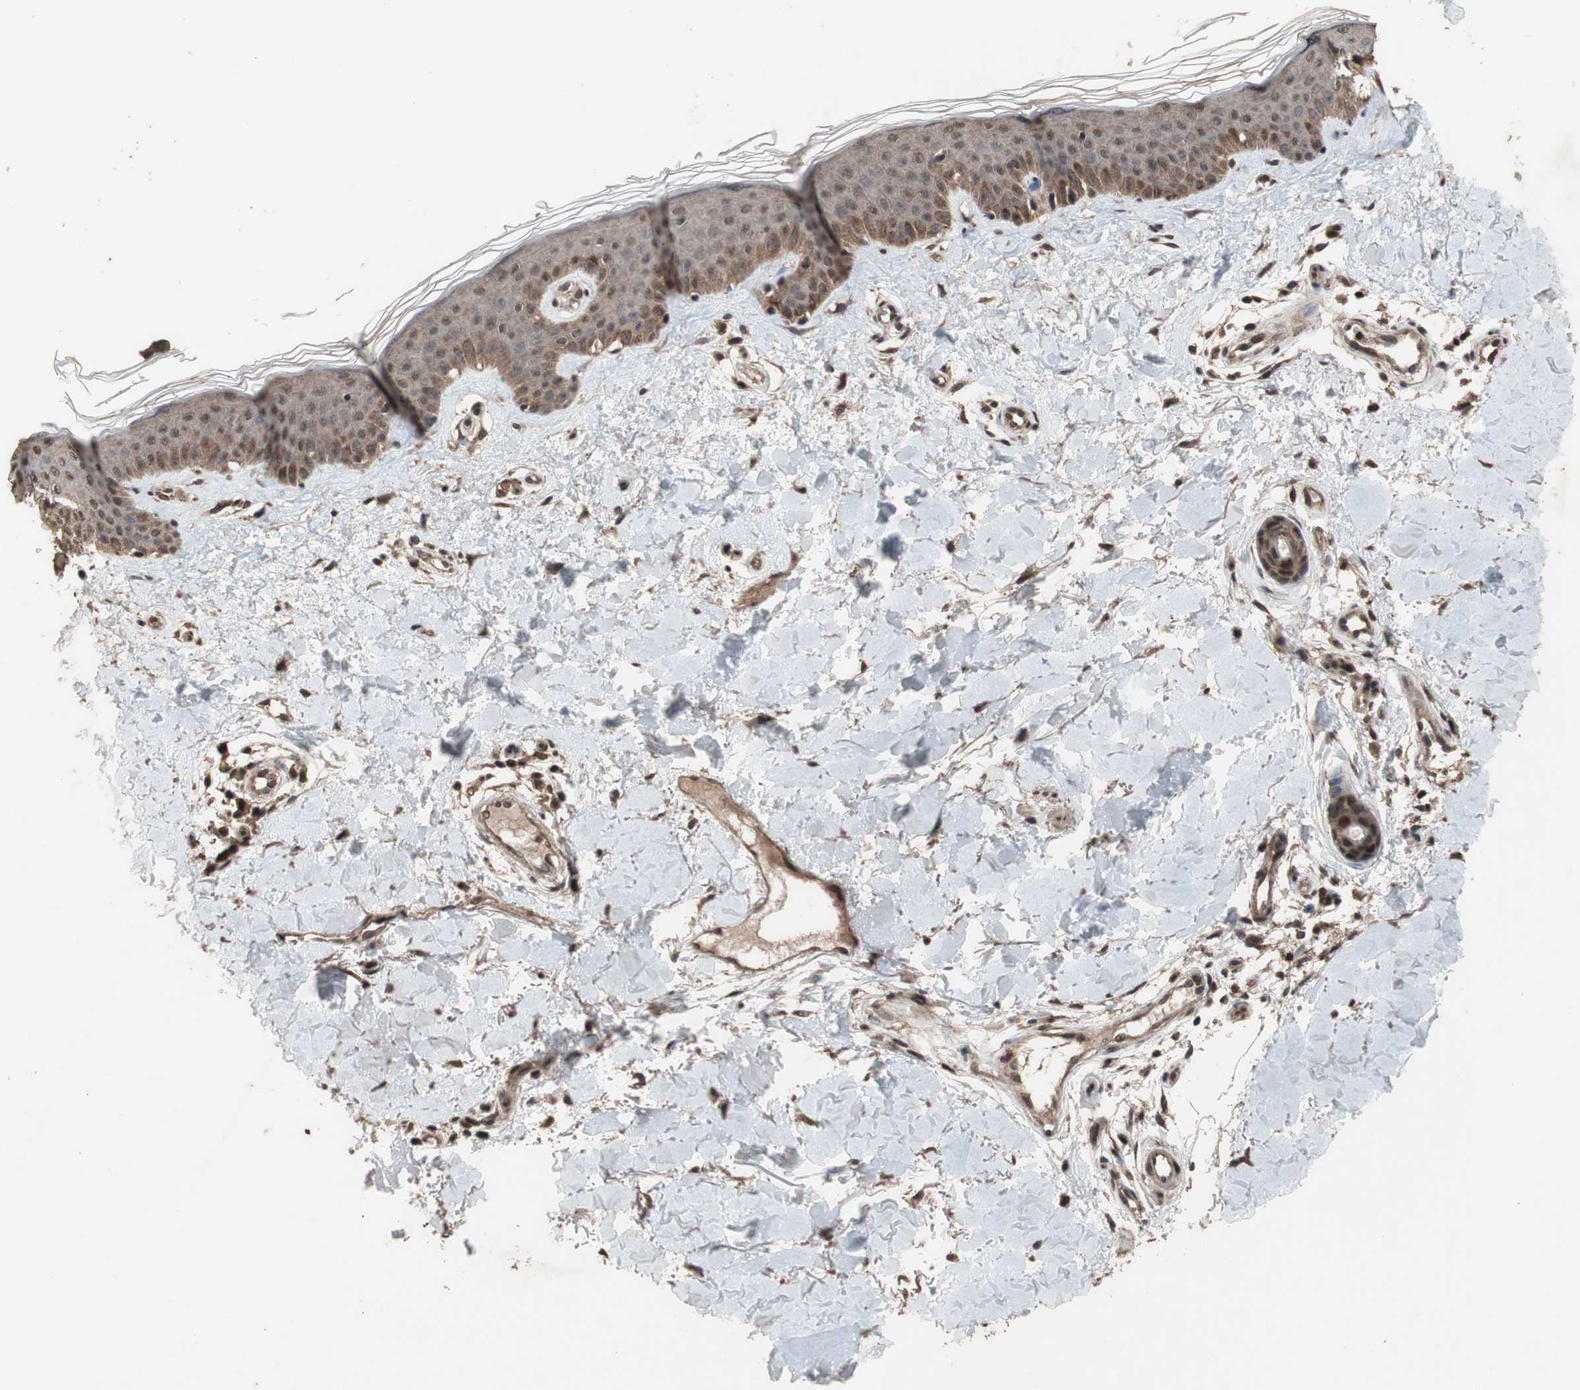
{"staining": {"intensity": "moderate", "quantity": ">75%", "location": "cytoplasmic/membranous,nuclear"}, "tissue": "skin", "cell_type": "Fibroblasts", "image_type": "normal", "snomed": [{"axis": "morphology", "description": "Normal tissue, NOS"}, {"axis": "topography", "description": "Skin"}], "caption": "The immunohistochemical stain highlights moderate cytoplasmic/membranous,nuclear expression in fibroblasts of normal skin.", "gene": "KANSL1", "patient": {"sex": "male", "age": 67}}